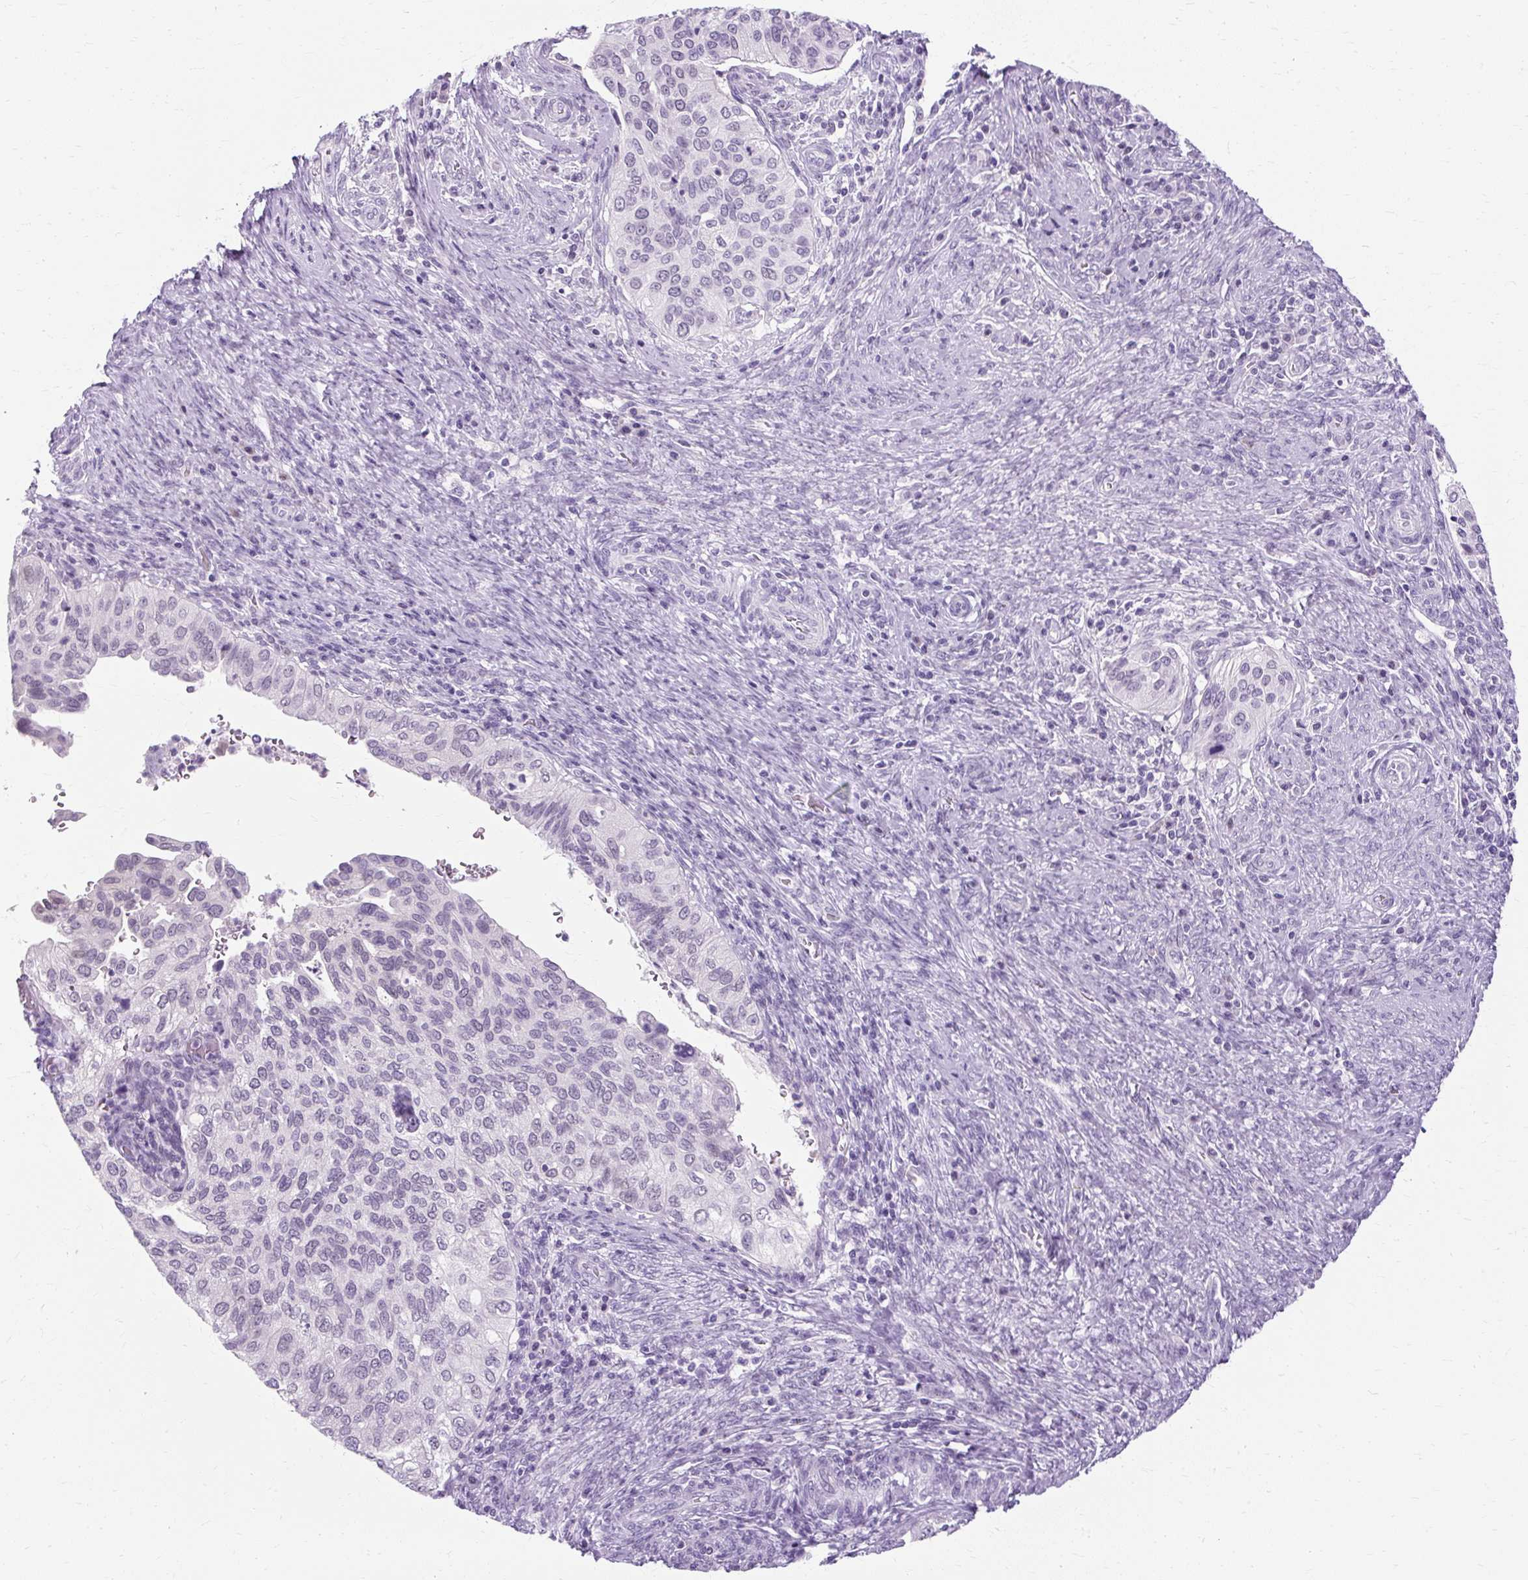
{"staining": {"intensity": "negative", "quantity": "none", "location": "none"}, "tissue": "cervical cancer", "cell_type": "Tumor cells", "image_type": "cancer", "snomed": [{"axis": "morphology", "description": "Squamous cell carcinoma, NOS"}, {"axis": "topography", "description": "Cervix"}], "caption": "This photomicrograph is of cervical squamous cell carcinoma stained with IHC to label a protein in brown with the nuclei are counter-stained blue. There is no staining in tumor cells.", "gene": "RYBP", "patient": {"sex": "female", "age": 38}}